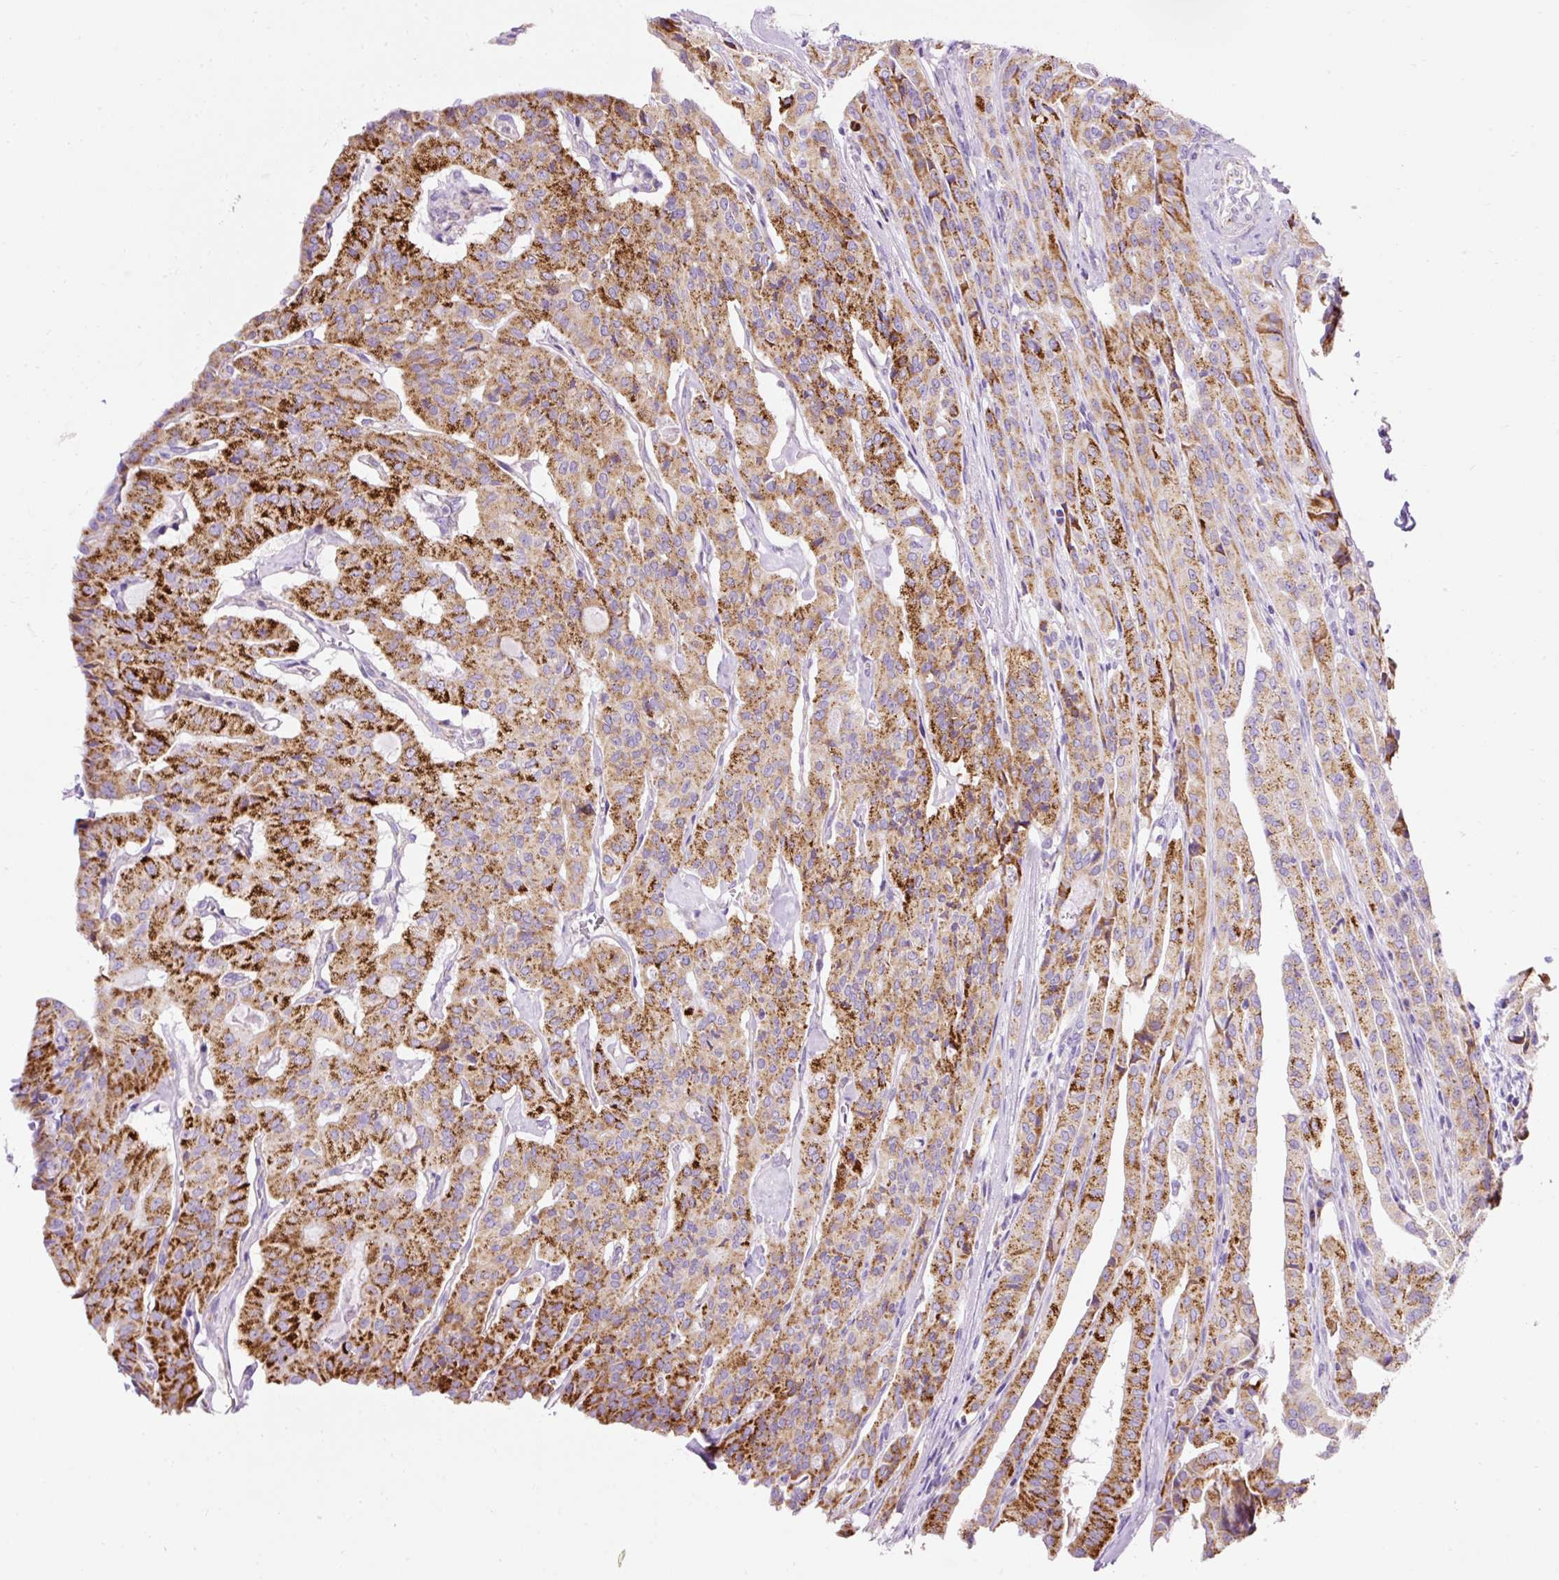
{"staining": {"intensity": "strong", "quantity": ">75%", "location": "cytoplasmic/membranous"}, "tissue": "thyroid cancer", "cell_type": "Tumor cells", "image_type": "cancer", "snomed": [{"axis": "morphology", "description": "Papillary adenocarcinoma, NOS"}, {"axis": "topography", "description": "Thyroid gland"}], "caption": "Human thyroid cancer stained with a brown dye exhibits strong cytoplasmic/membranous positive positivity in approximately >75% of tumor cells.", "gene": "PLPP2", "patient": {"sex": "female", "age": 59}}